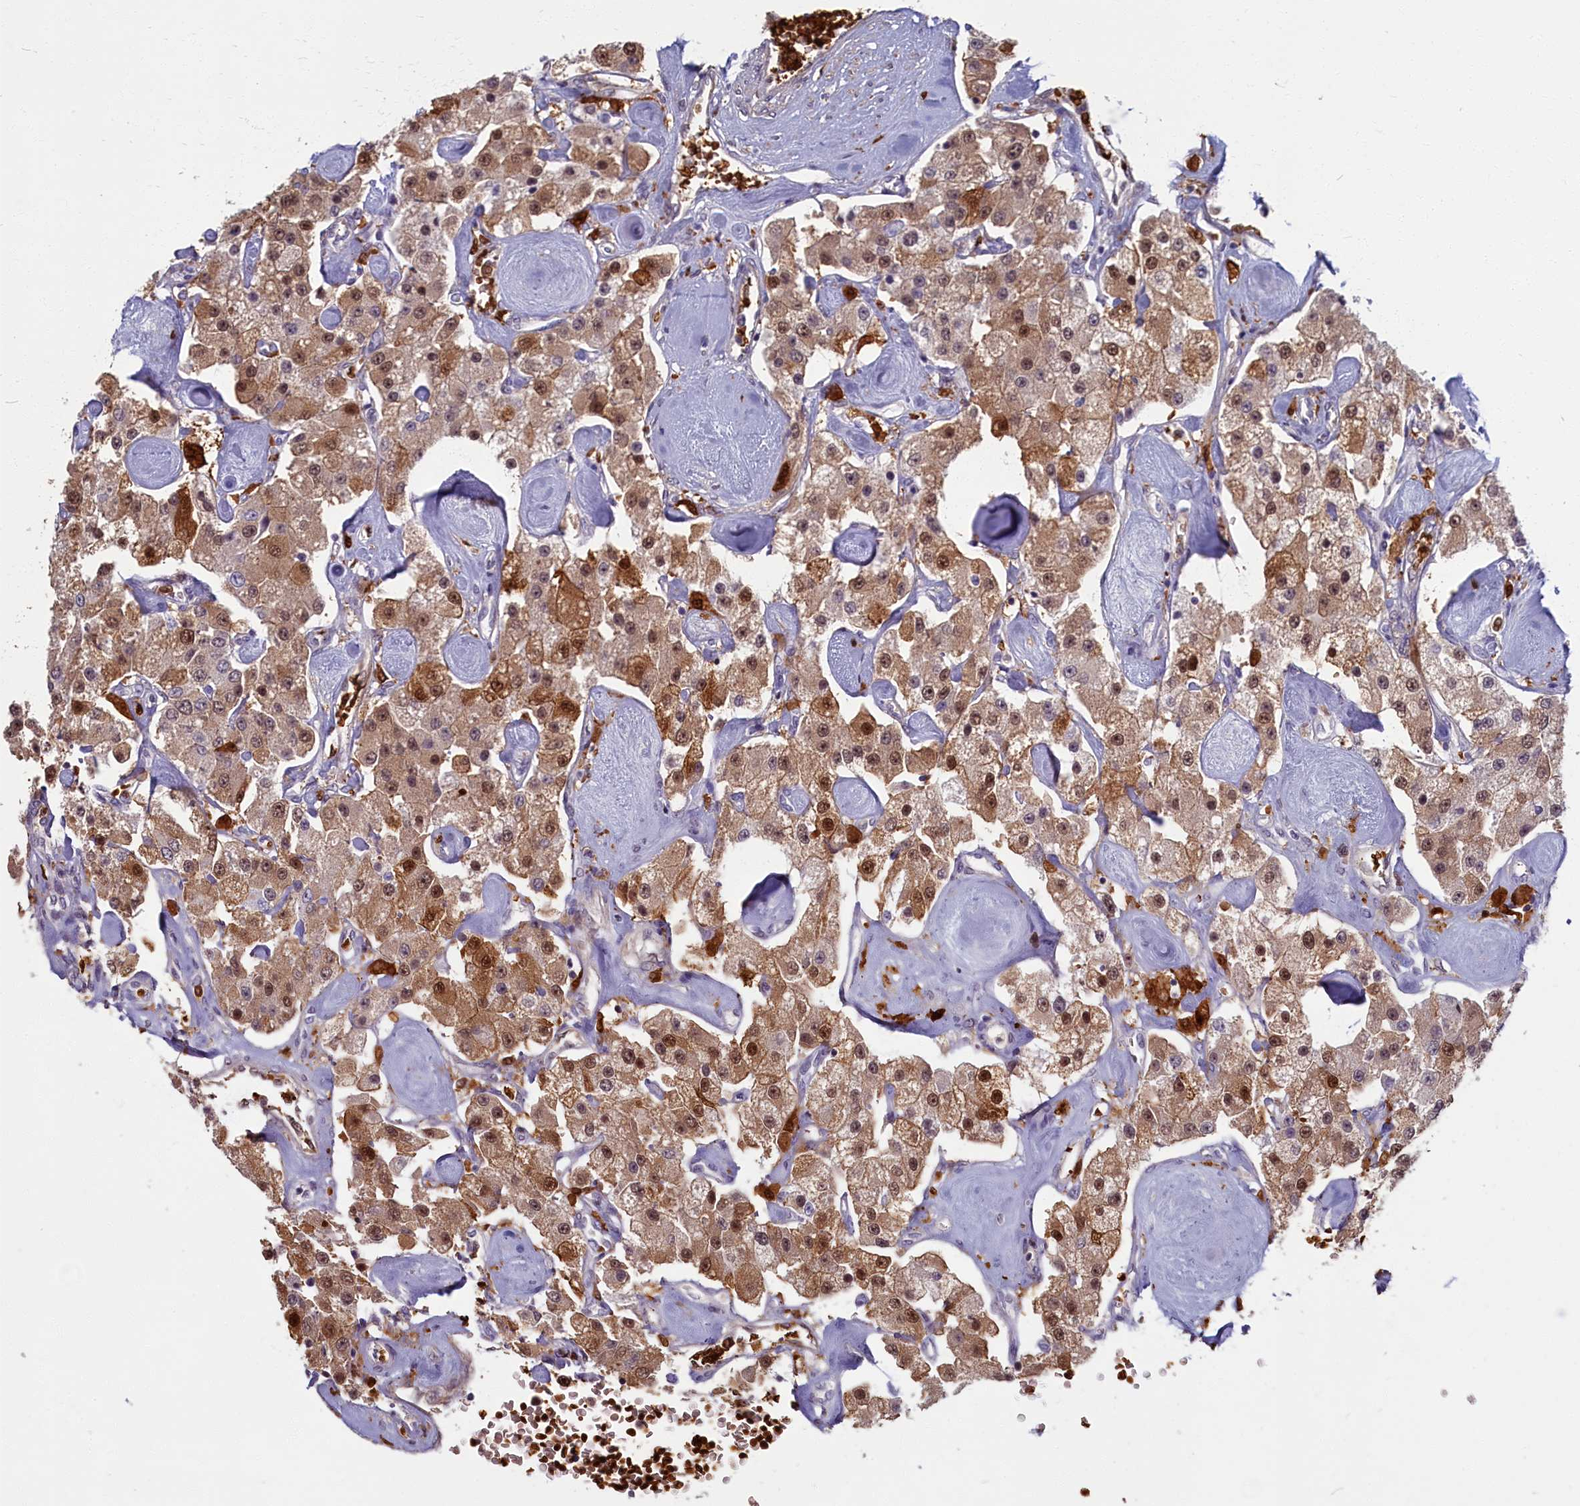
{"staining": {"intensity": "moderate", "quantity": ">75%", "location": "cytoplasmic/membranous,nuclear"}, "tissue": "carcinoid", "cell_type": "Tumor cells", "image_type": "cancer", "snomed": [{"axis": "morphology", "description": "Carcinoid, malignant, NOS"}, {"axis": "topography", "description": "Pancreas"}], "caption": "About >75% of tumor cells in human carcinoid demonstrate moderate cytoplasmic/membranous and nuclear protein positivity as visualized by brown immunohistochemical staining.", "gene": "BLVRB", "patient": {"sex": "male", "age": 41}}